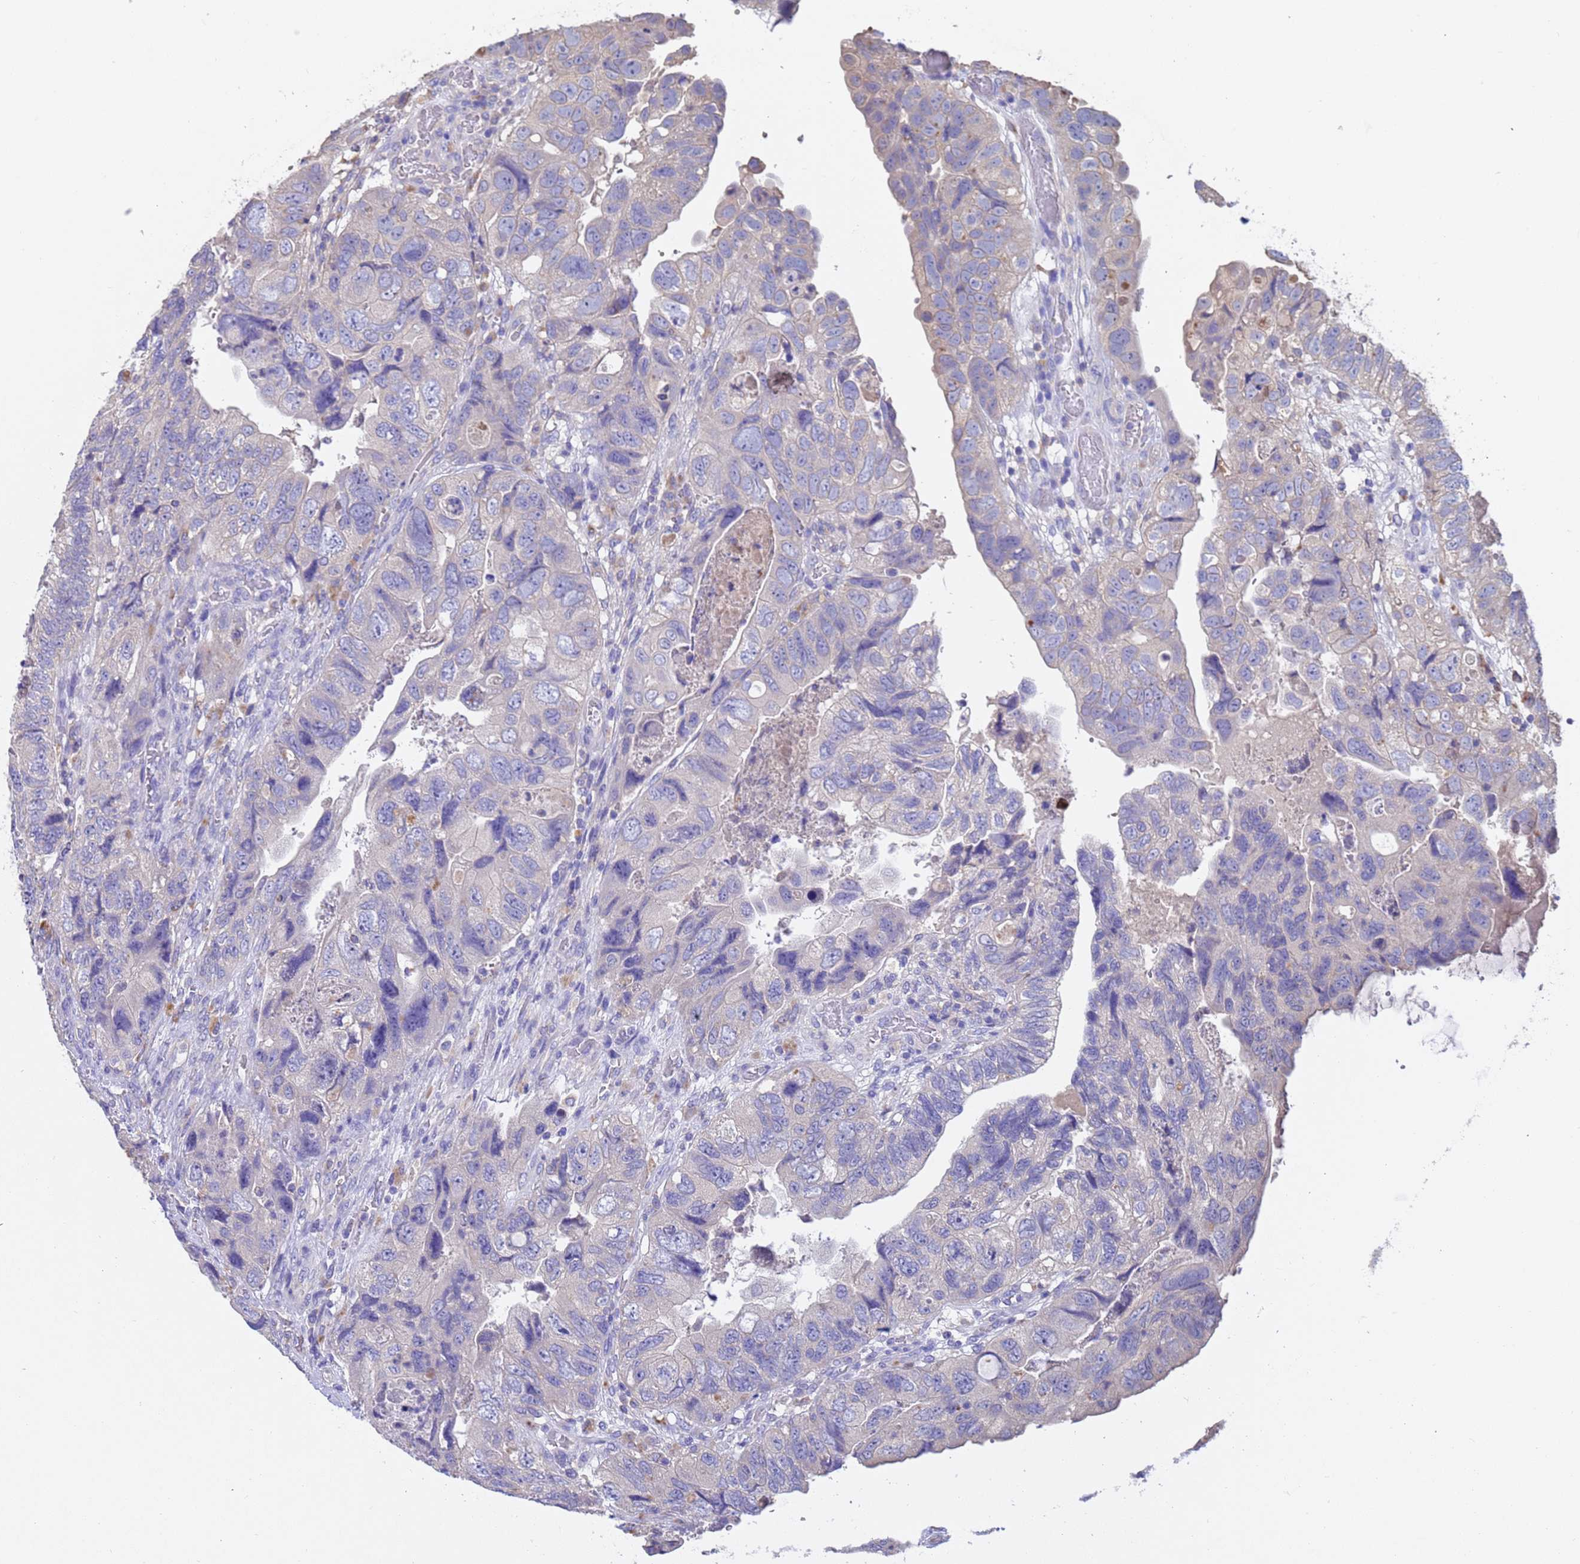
{"staining": {"intensity": "negative", "quantity": "none", "location": "none"}, "tissue": "colorectal cancer", "cell_type": "Tumor cells", "image_type": "cancer", "snomed": [{"axis": "morphology", "description": "Adenocarcinoma, NOS"}, {"axis": "topography", "description": "Rectum"}], "caption": "Colorectal cancer was stained to show a protein in brown. There is no significant staining in tumor cells.", "gene": "SRL", "patient": {"sex": "male", "age": 63}}